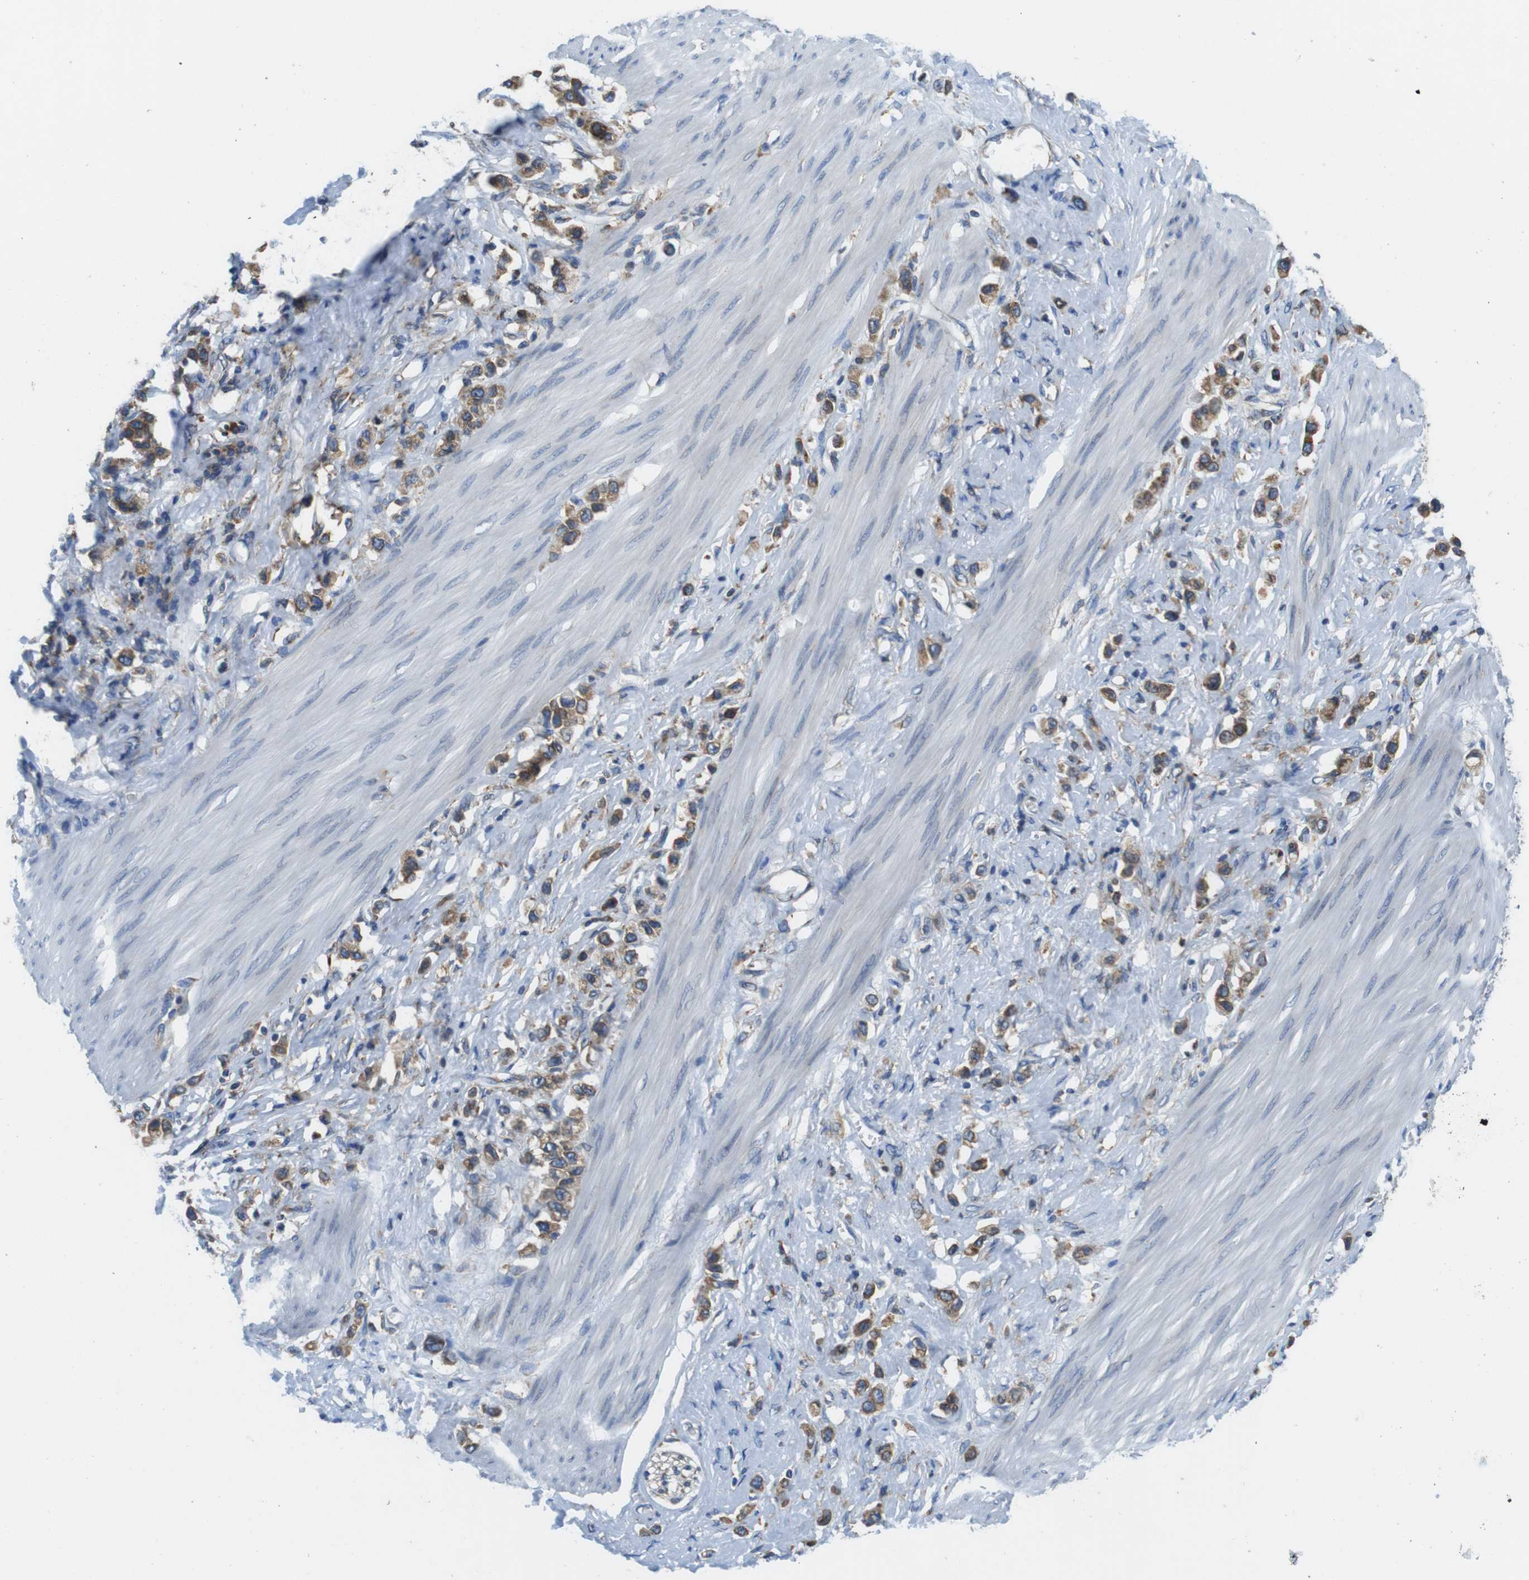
{"staining": {"intensity": "moderate", "quantity": ">75%", "location": "cytoplasmic/membranous"}, "tissue": "stomach cancer", "cell_type": "Tumor cells", "image_type": "cancer", "snomed": [{"axis": "morphology", "description": "Adenocarcinoma, NOS"}, {"axis": "topography", "description": "Stomach"}], "caption": "An immunohistochemistry (IHC) histopathology image of neoplastic tissue is shown. Protein staining in brown shows moderate cytoplasmic/membranous positivity in stomach cancer within tumor cells.", "gene": "UGGT1", "patient": {"sex": "female", "age": 65}}